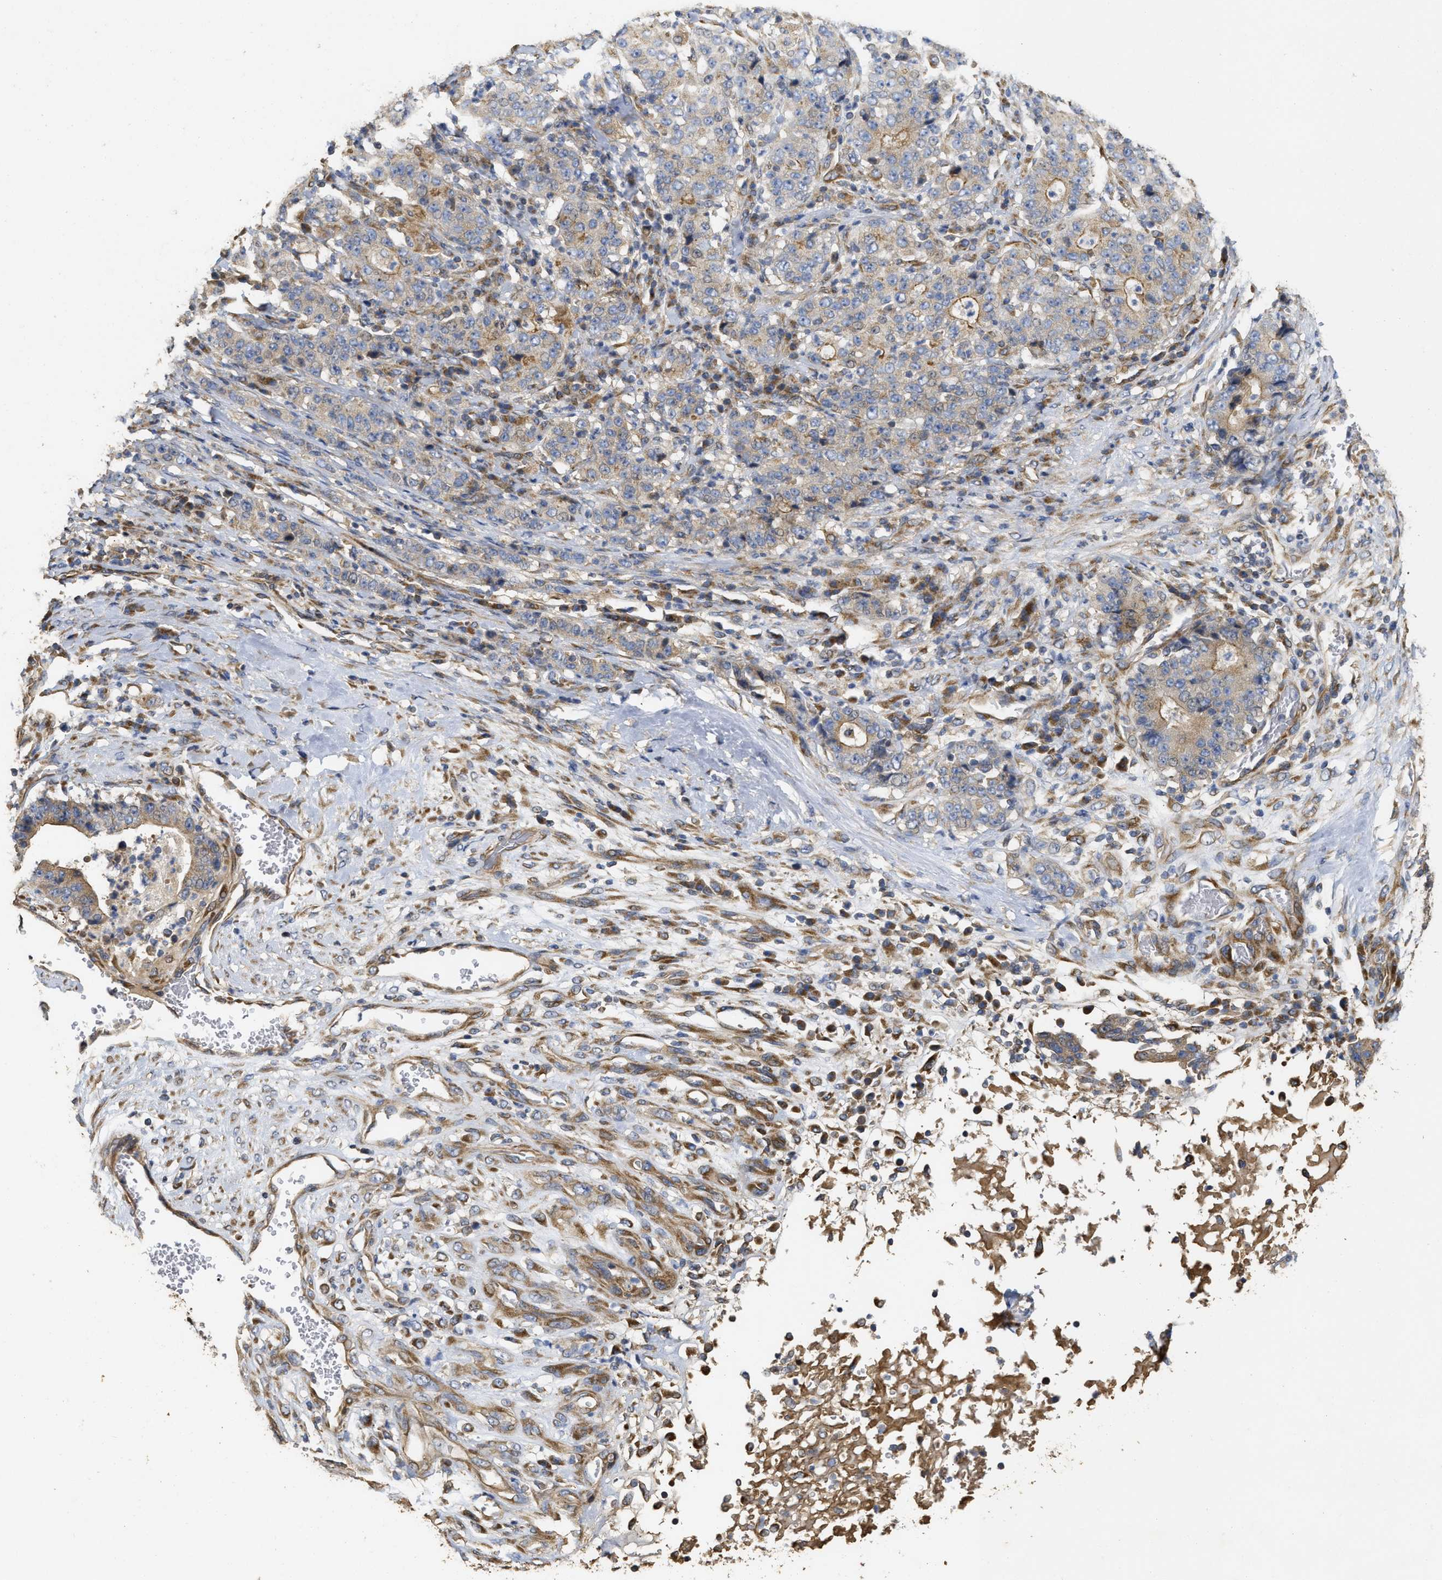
{"staining": {"intensity": "moderate", "quantity": "25%-75%", "location": "cytoplasmic/membranous"}, "tissue": "stomach cancer", "cell_type": "Tumor cells", "image_type": "cancer", "snomed": [{"axis": "morphology", "description": "Normal tissue, NOS"}, {"axis": "morphology", "description": "Adenocarcinoma, NOS"}, {"axis": "topography", "description": "Stomach, upper"}, {"axis": "topography", "description": "Stomach"}], "caption": "DAB immunohistochemical staining of stomach cancer (adenocarcinoma) exhibits moderate cytoplasmic/membranous protein staining in about 25%-75% of tumor cells.", "gene": "NAV1", "patient": {"sex": "male", "age": 59}}